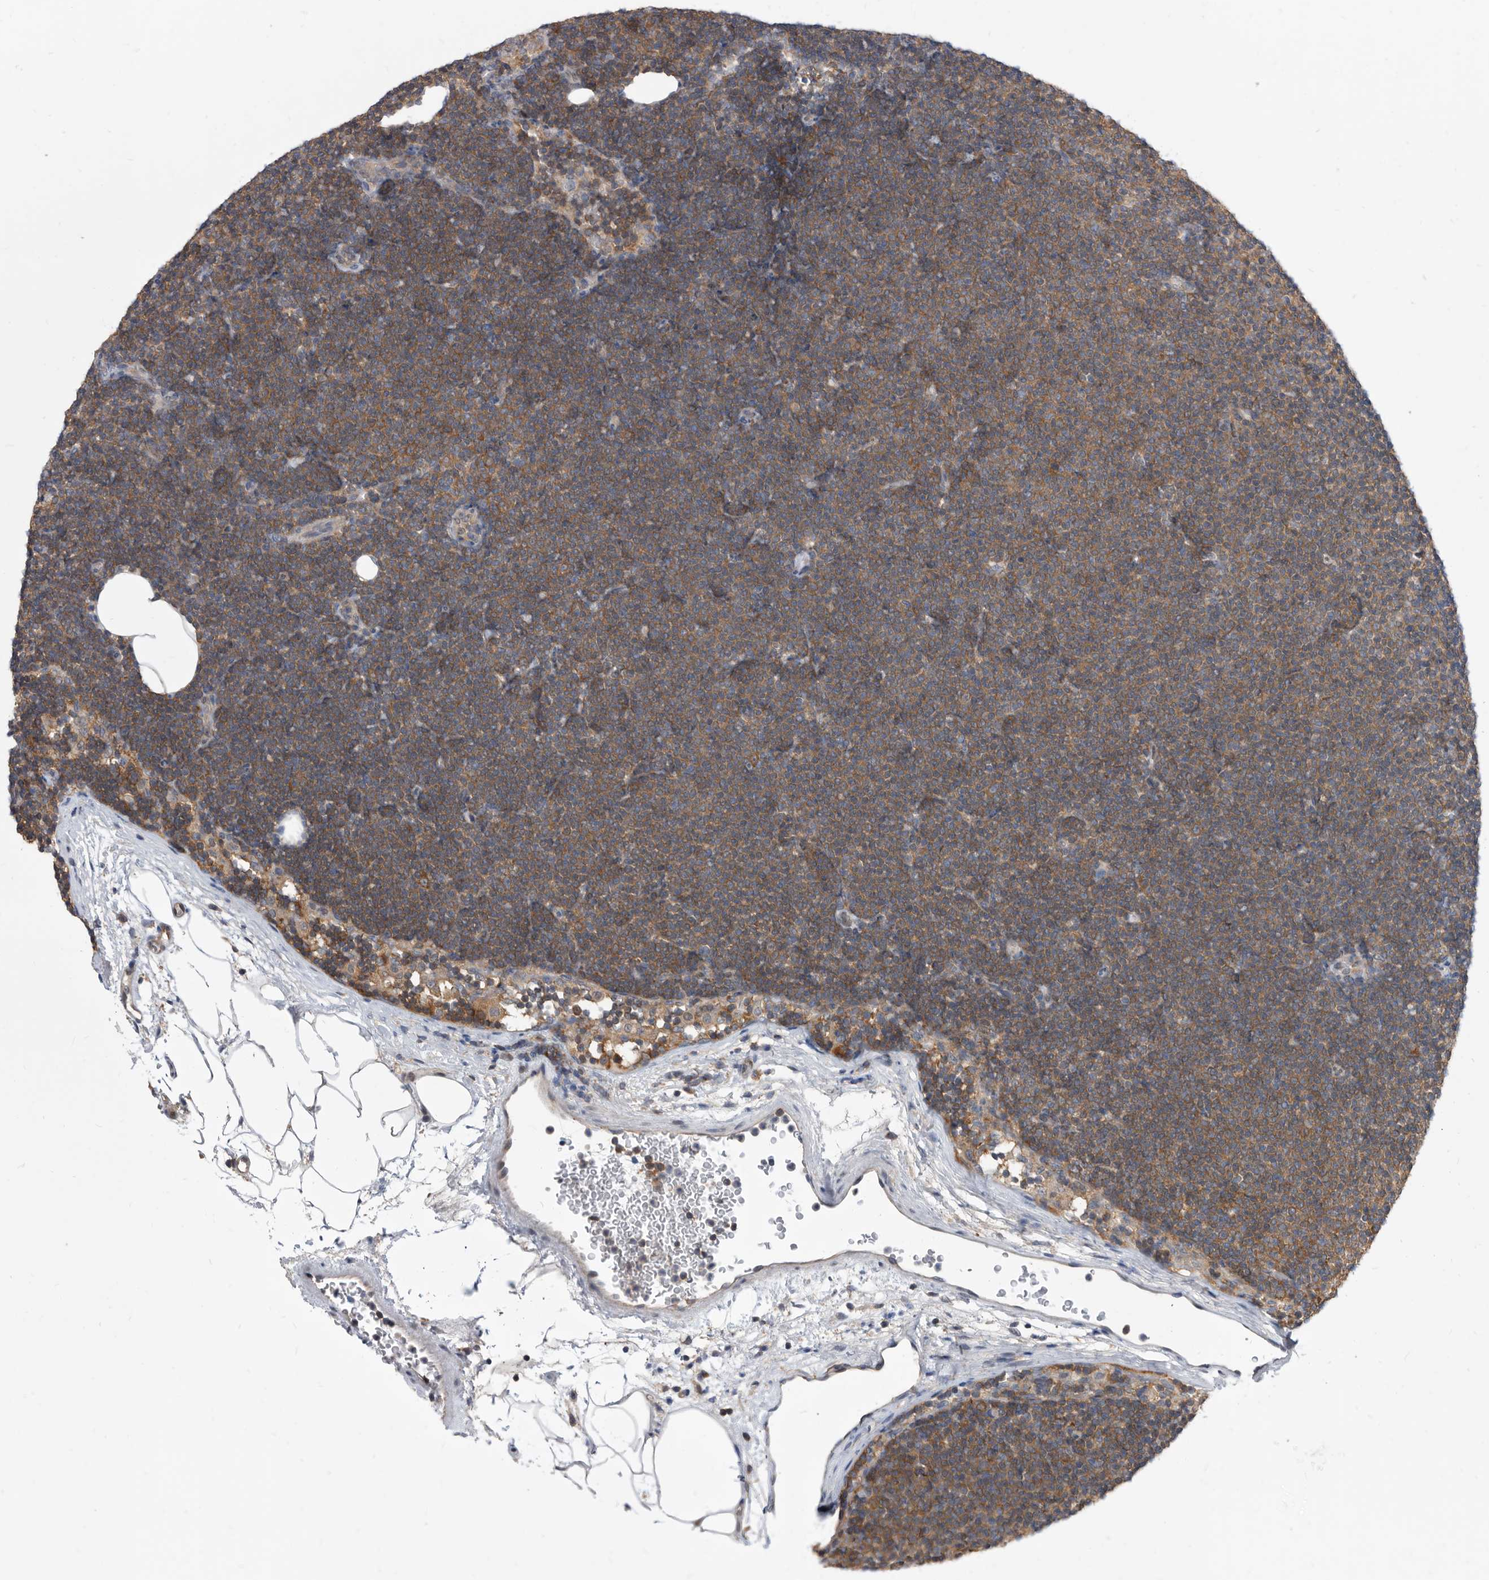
{"staining": {"intensity": "moderate", "quantity": ">75%", "location": "cytoplasmic/membranous"}, "tissue": "lymphoma", "cell_type": "Tumor cells", "image_type": "cancer", "snomed": [{"axis": "morphology", "description": "Malignant lymphoma, non-Hodgkin's type, Low grade"}, {"axis": "topography", "description": "Lymph node"}], "caption": "Immunohistochemical staining of malignant lymphoma, non-Hodgkin's type (low-grade) shows medium levels of moderate cytoplasmic/membranous protein expression in approximately >75% of tumor cells. (DAB (3,3'-diaminobenzidine) IHC, brown staining for protein, blue staining for nuclei).", "gene": "CCT4", "patient": {"sex": "female", "age": 53}}